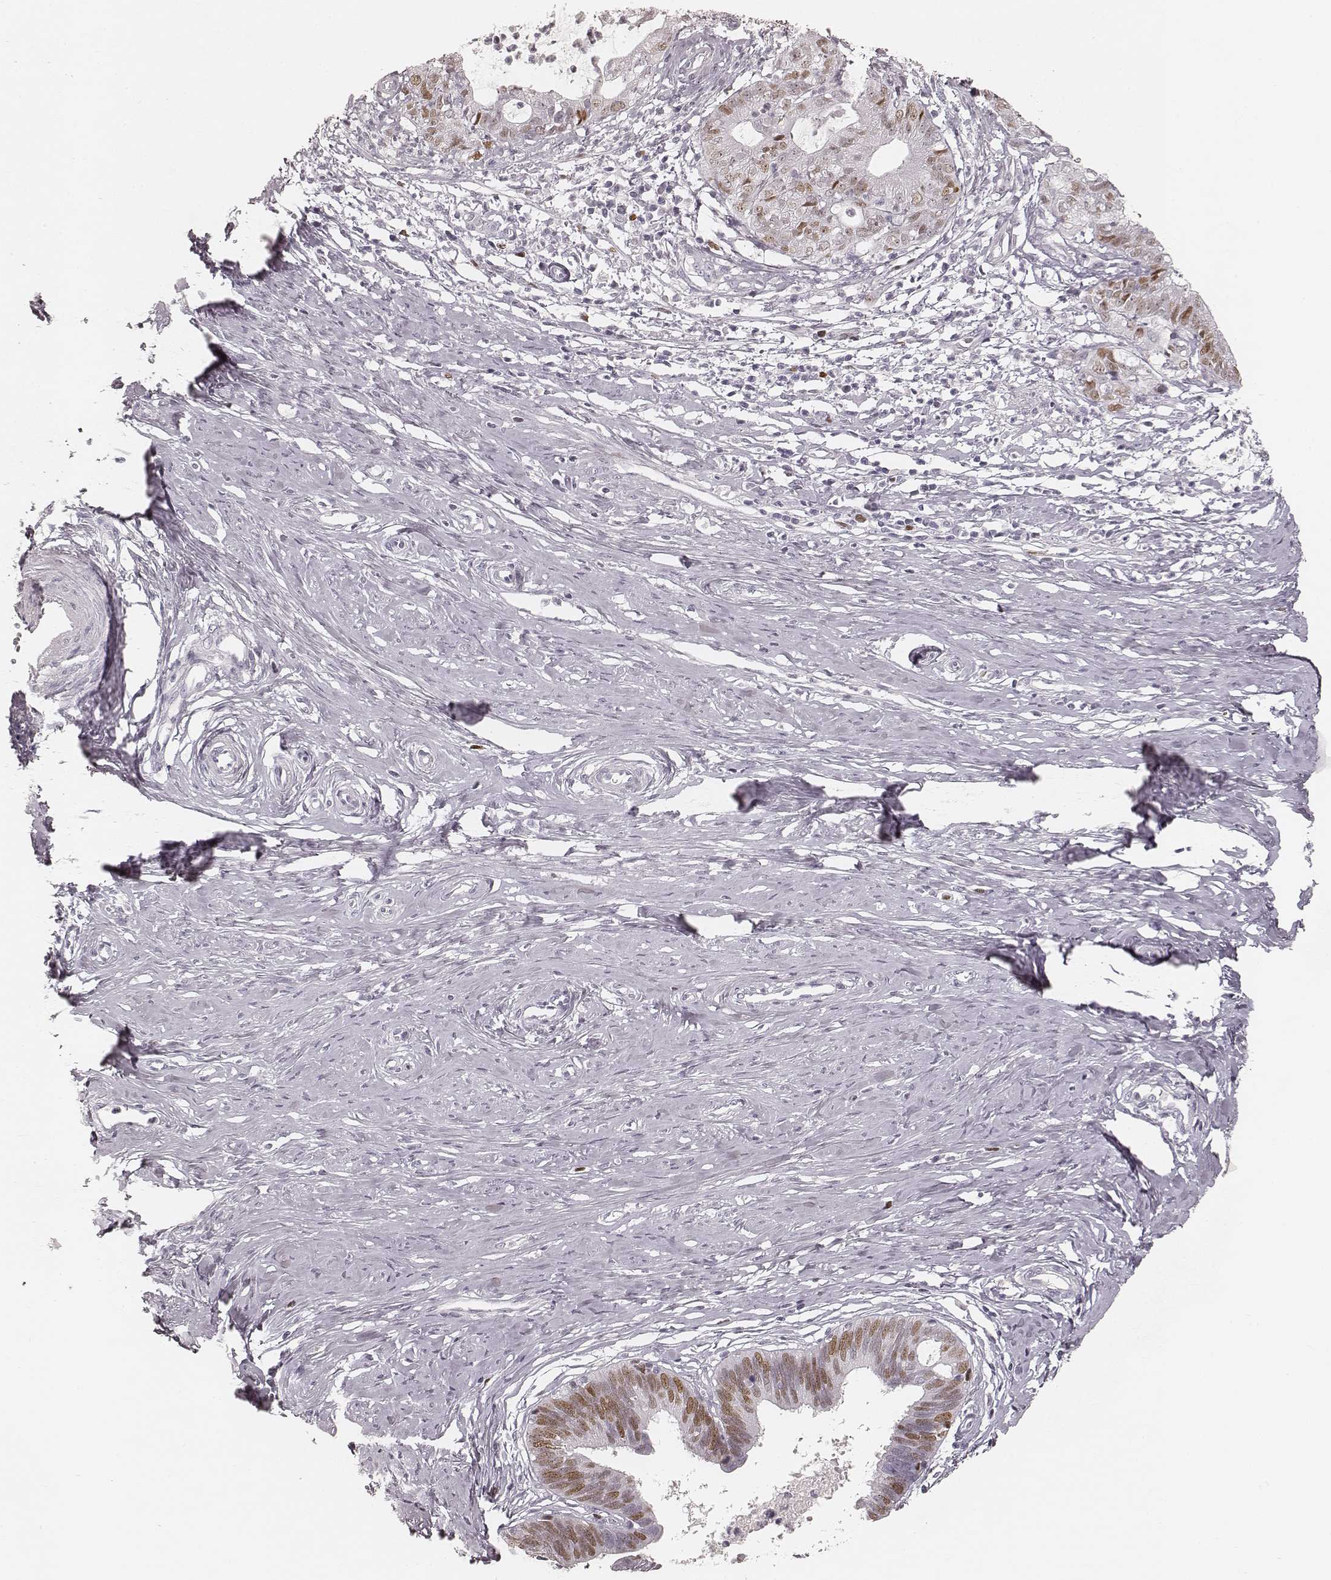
{"staining": {"intensity": "weak", "quantity": ">75%", "location": "nuclear"}, "tissue": "cervical cancer", "cell_type": "Tumor cells", "image_type": "cancer", "snomed": [{"axis": "morphology", "description": "Normal tissue, NOS"}, {"axis": "morphology", "description": "Adenocarcinoma, NOS"}, {"axis": "topography", "description": "Cervix"}], "caption": "Human adenocarcinoma (cervical) stained for a protein (brown) exhibits weak nuclear positive expression in about >75% of tumor cells.", "gene": "TEX37", "patient": {"sex": "female", "age": 38}}